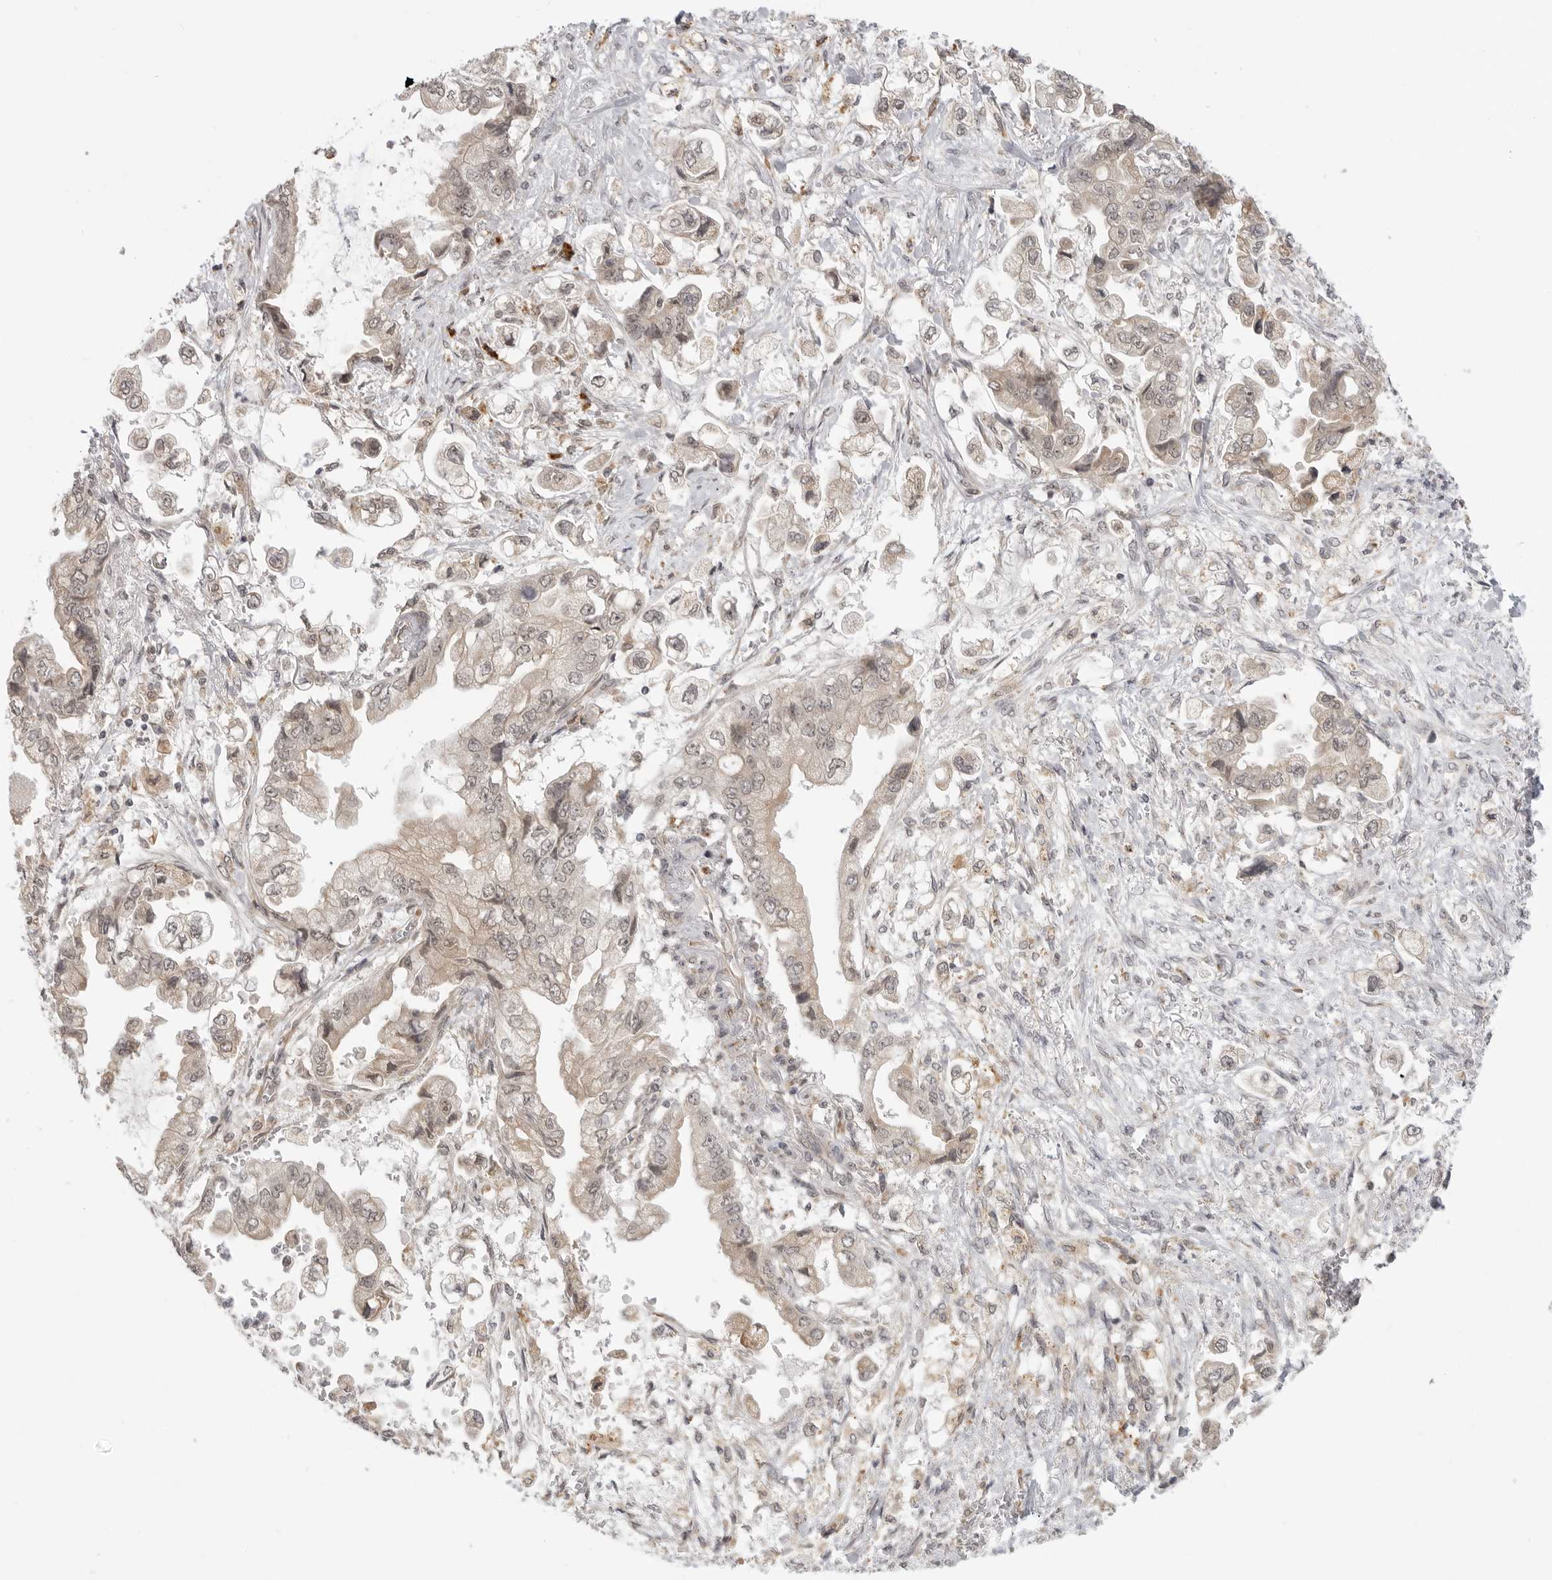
{"staining": {"intensity": "weak", "quantity": "<25%", "location": "cytoplasmic/membranous,nuclear"}, "tissue": "stomach cancer", "cell_type": "Tumor cells", "image_type": "cancer", "snomed": [{"axis": "morphology", "description": "Adenocarcinoma, NOS"}, {"axis": "topography", "description": "Stomach"}], "caption": "High power microscopy photomicrograph of an IHC histopathology image of stomach cancer (adenocarcinoma), revealing no significant staining in tumor cells.", "gene": "KALRN", "patient": {"sex": "male", "age": 62}}